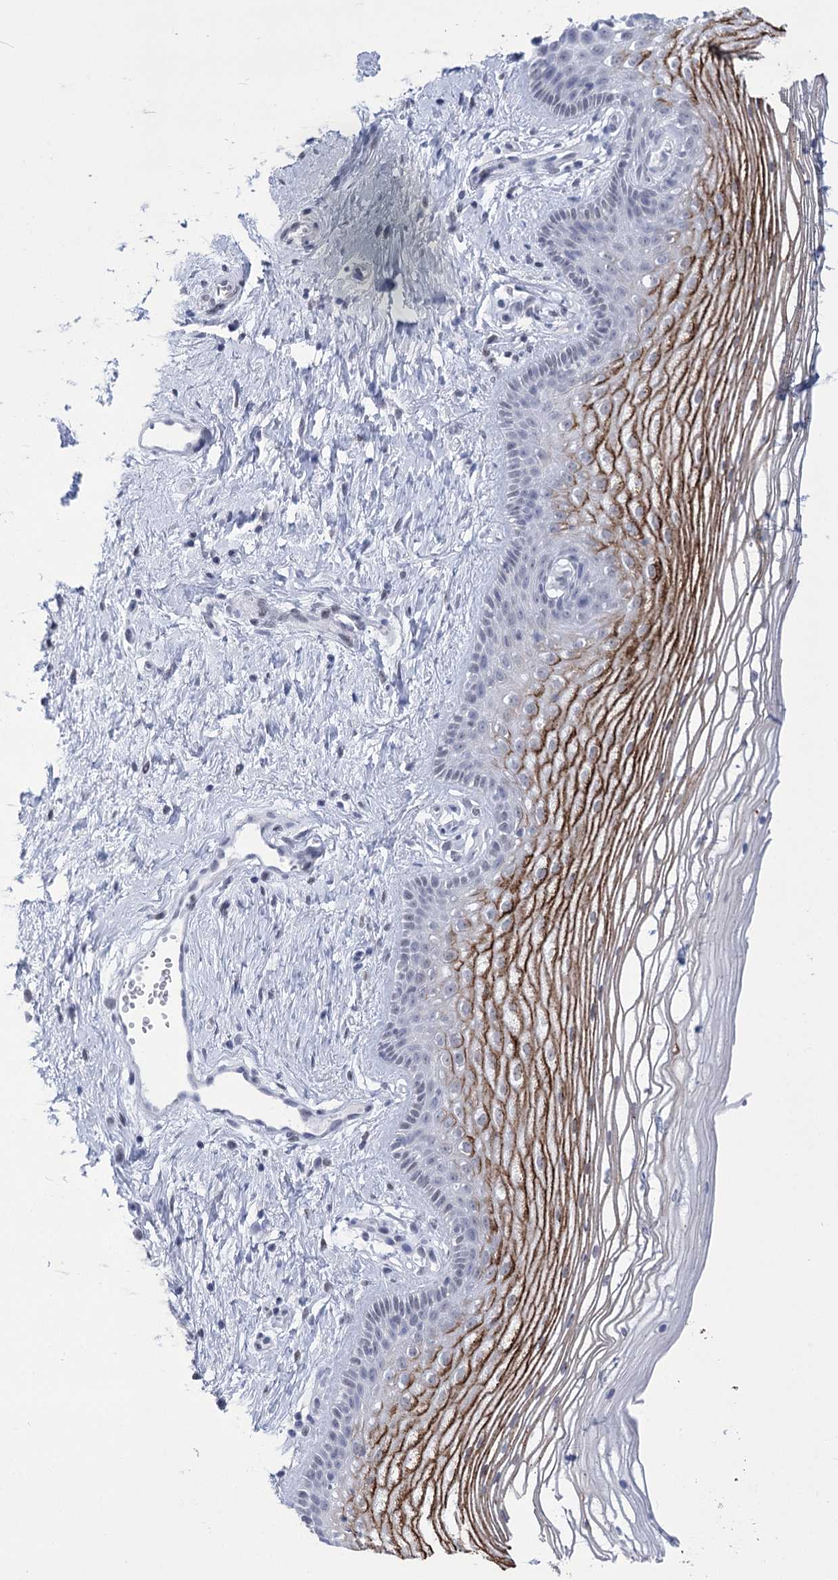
{"staining": {"intensity": "strong", "quantity": "<25%", "location": "cytoplasmic/membranous"}, "tissue": "vagina", "cell_type": "Squamous epithelial cells", "image_type": "normal", "snomed": [{"axis": "morphology", "description": "Normal tissue, NOS"}, {"axis": "topography", "description": "Vagina"}], "caption": "Vagina stained with immunohistochemistry reveals strong cytoplasmic/membranous staining in approximately <25% of squamous epithelial cells. (DAB (3,3'-diaminobenzidine) = brown stain, brightfield microscopy at high magnification).", "gene": "HORMAD1", "patient": {"sex": "female", "age": 46}}